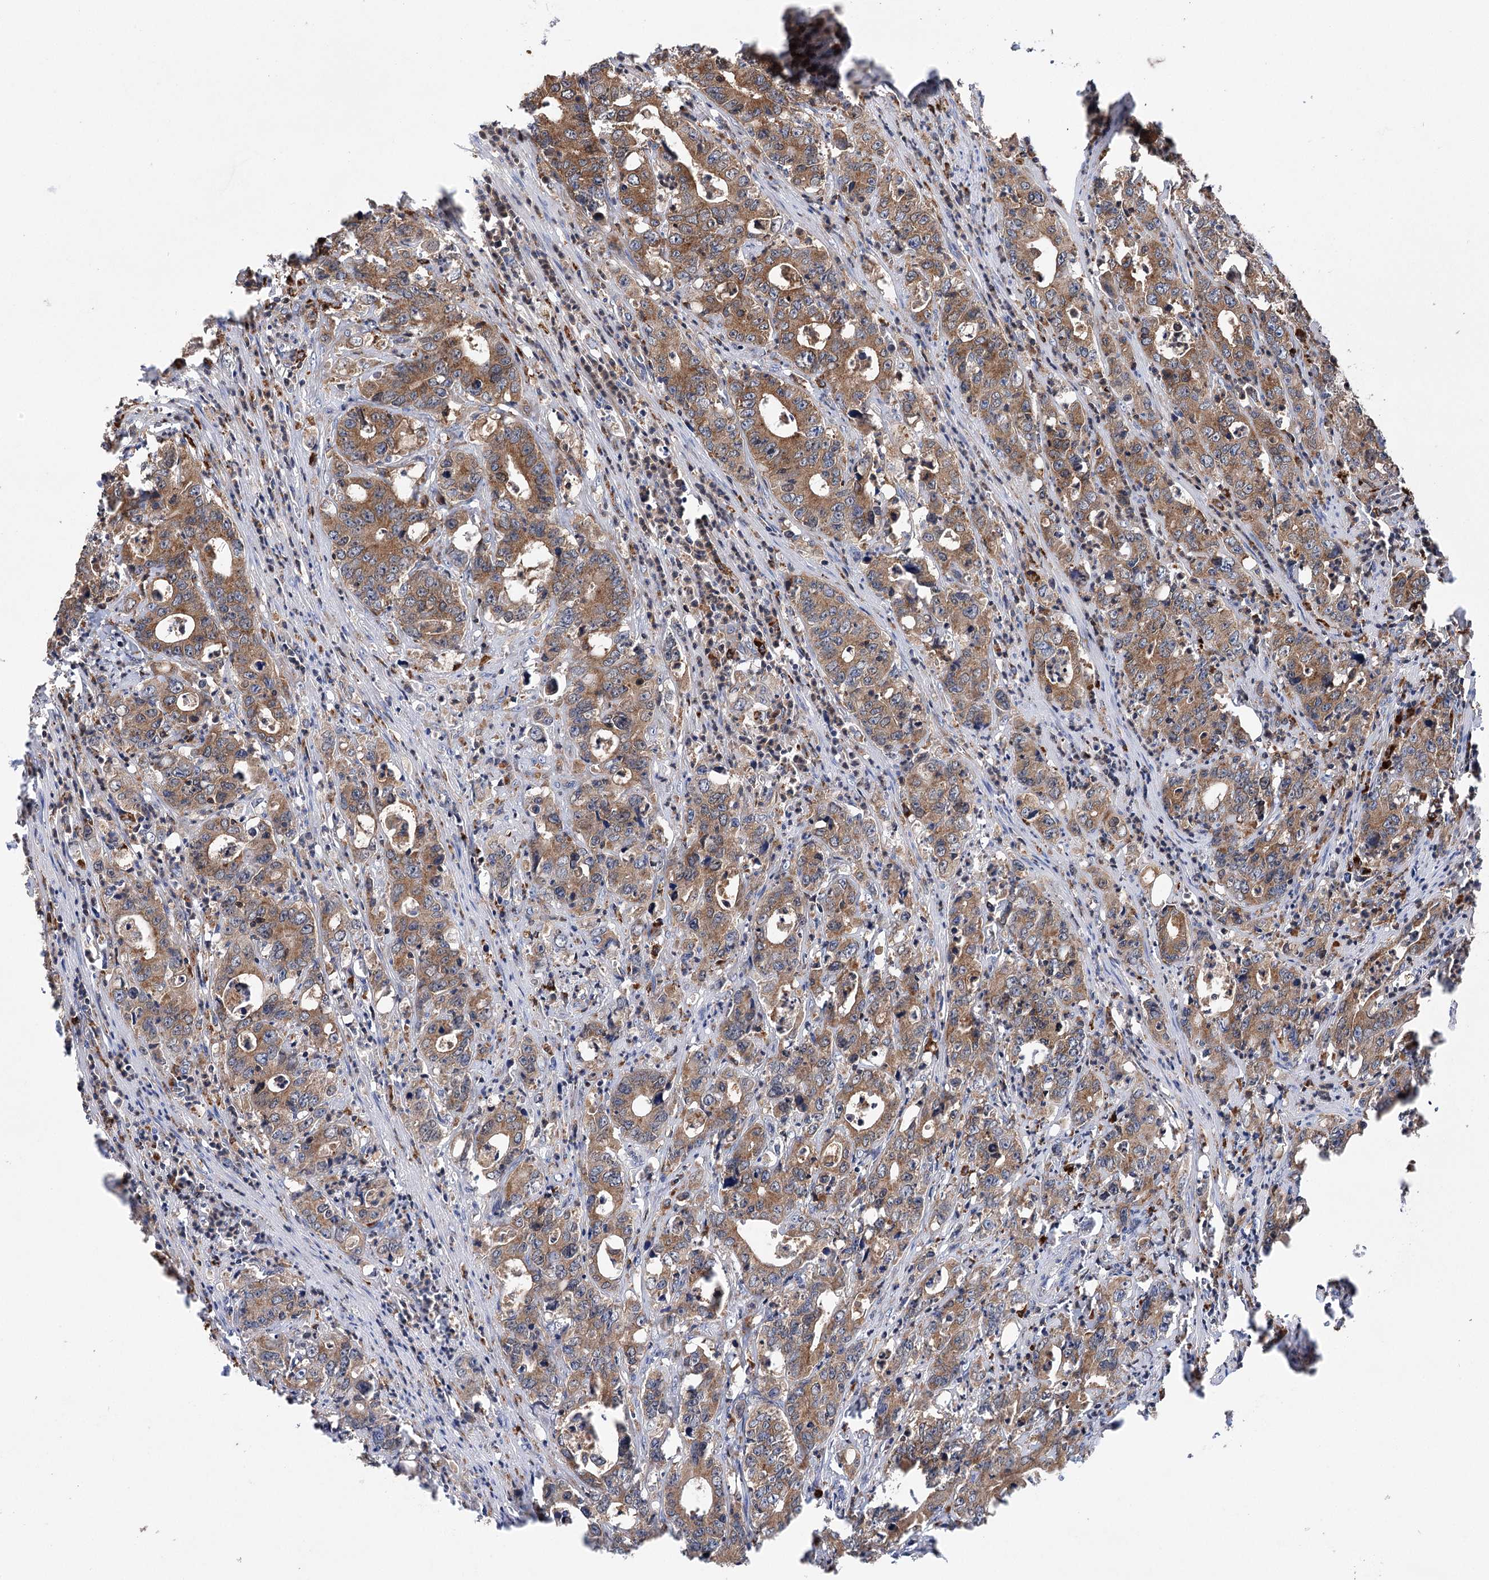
{"staining": {"intensity": "moderate", "quantity": ">75%", "location": "cytoplasmic/membranous"}, "tissue": "colorectal cancer", "cell_type": "Tumor cells", "image_type": "cancer", "snomed": [{"axis": "morphology", "description": "Adenocarcinoma, NOS"}, {"axis": "topography", "description": "Colon"}], "caption": "Protein analysis of adenocarcinoma (colorectal) tissue demonstrates moderate cytoplasmic/membranous expression in about >75% of tumor cells.", "gene": "VPS37B", "patient": {"sex": "female", "age": 75}}